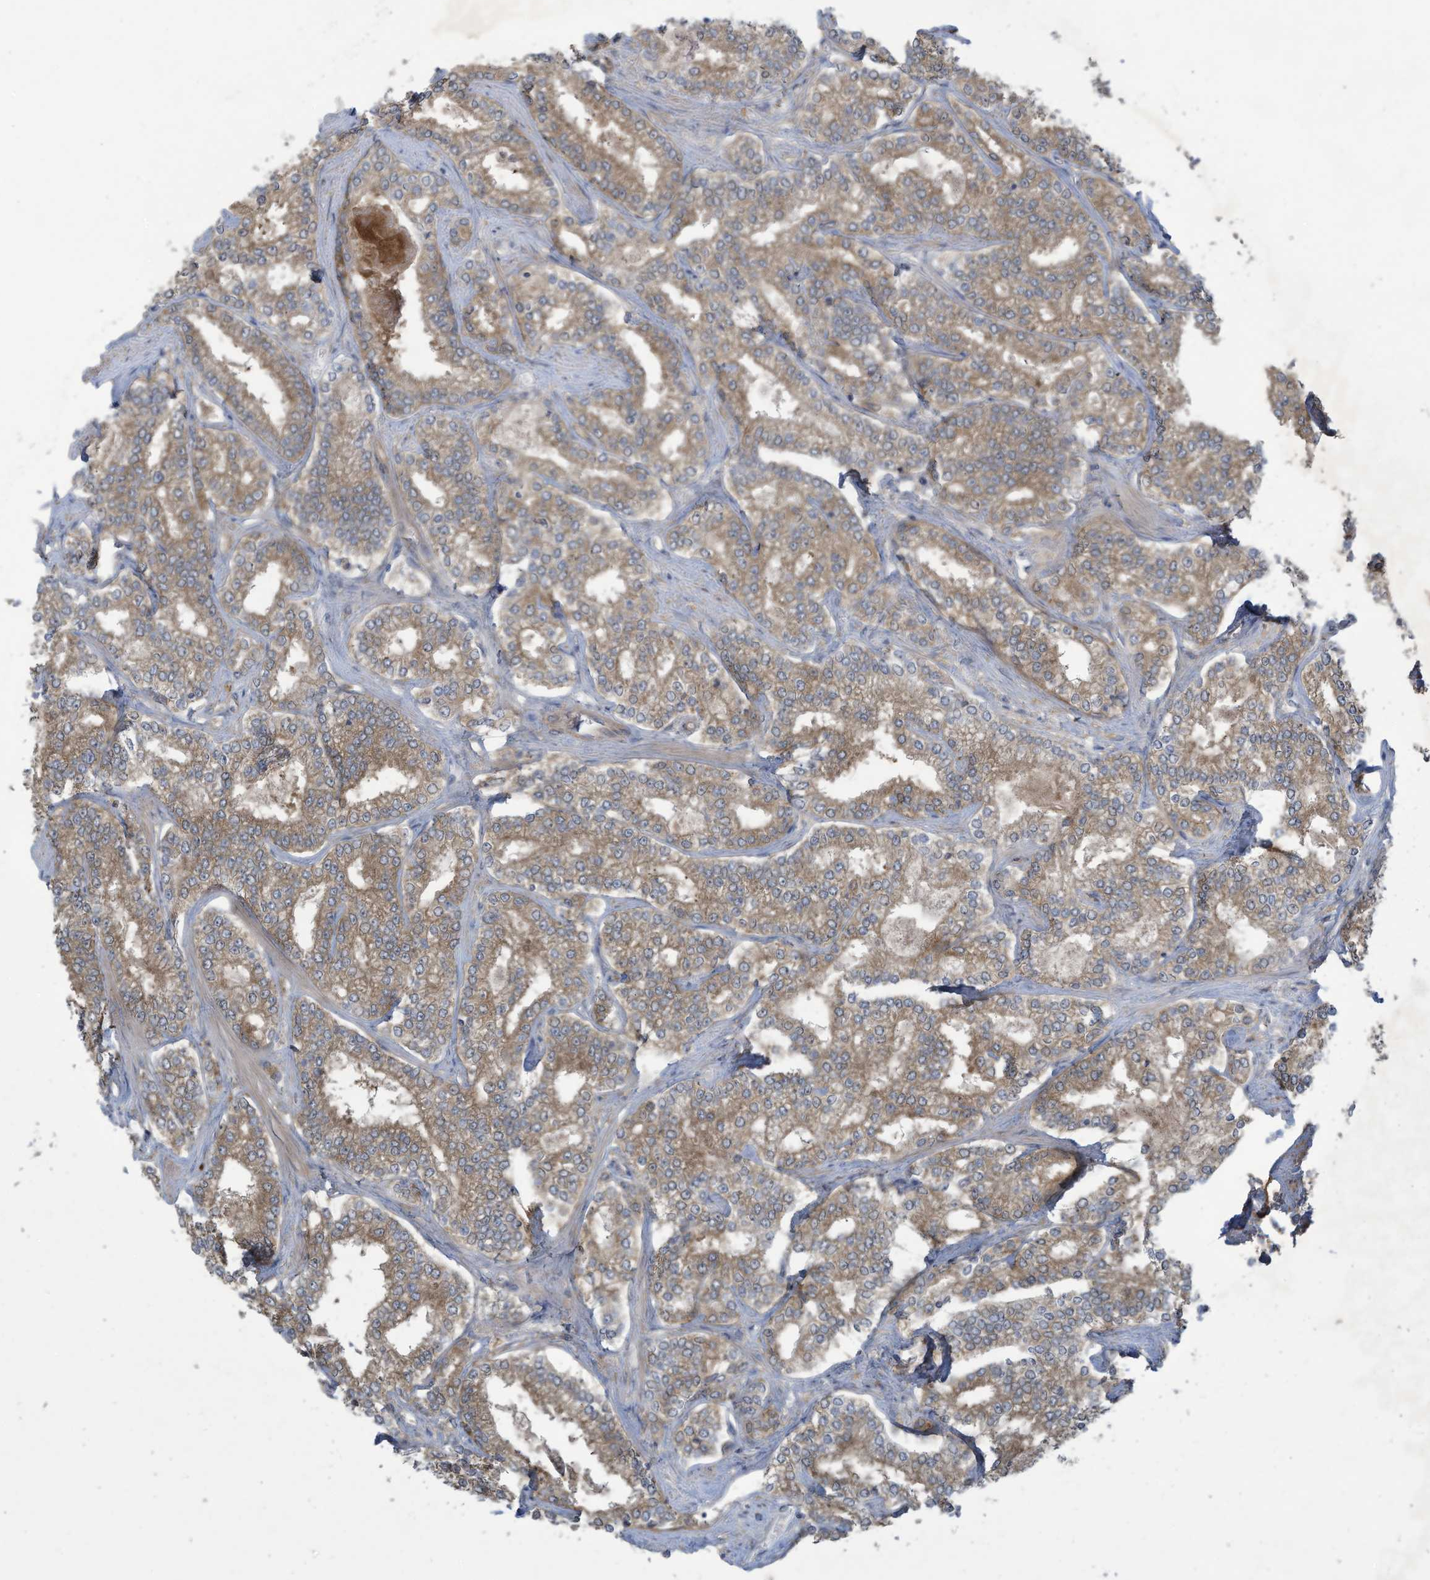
{"staining": {"intensity": "moderate", "quantity": ">75%", "location": "cytoplasmic/membranous"}, "tissue": "prostate cancer", "cell_type": "Tumor cells", "image_type": "cancer", "snomed": [{"axis": "morphology", "description": "Normal tissue, NOS"}, {"axis": "morphology", "description": "Adenocarcinoma, High grade"}, {"axis": "topography", "description": "Prostate"}], "caption": "High-power microscopy captured an IHC histopathology image of prostate cancer, revealing moderate cytoplasmic/membranous positivity in about >75% of tumor cells.", "gene": "ADI1", "patient": {"sex": "male", "age": 83}}